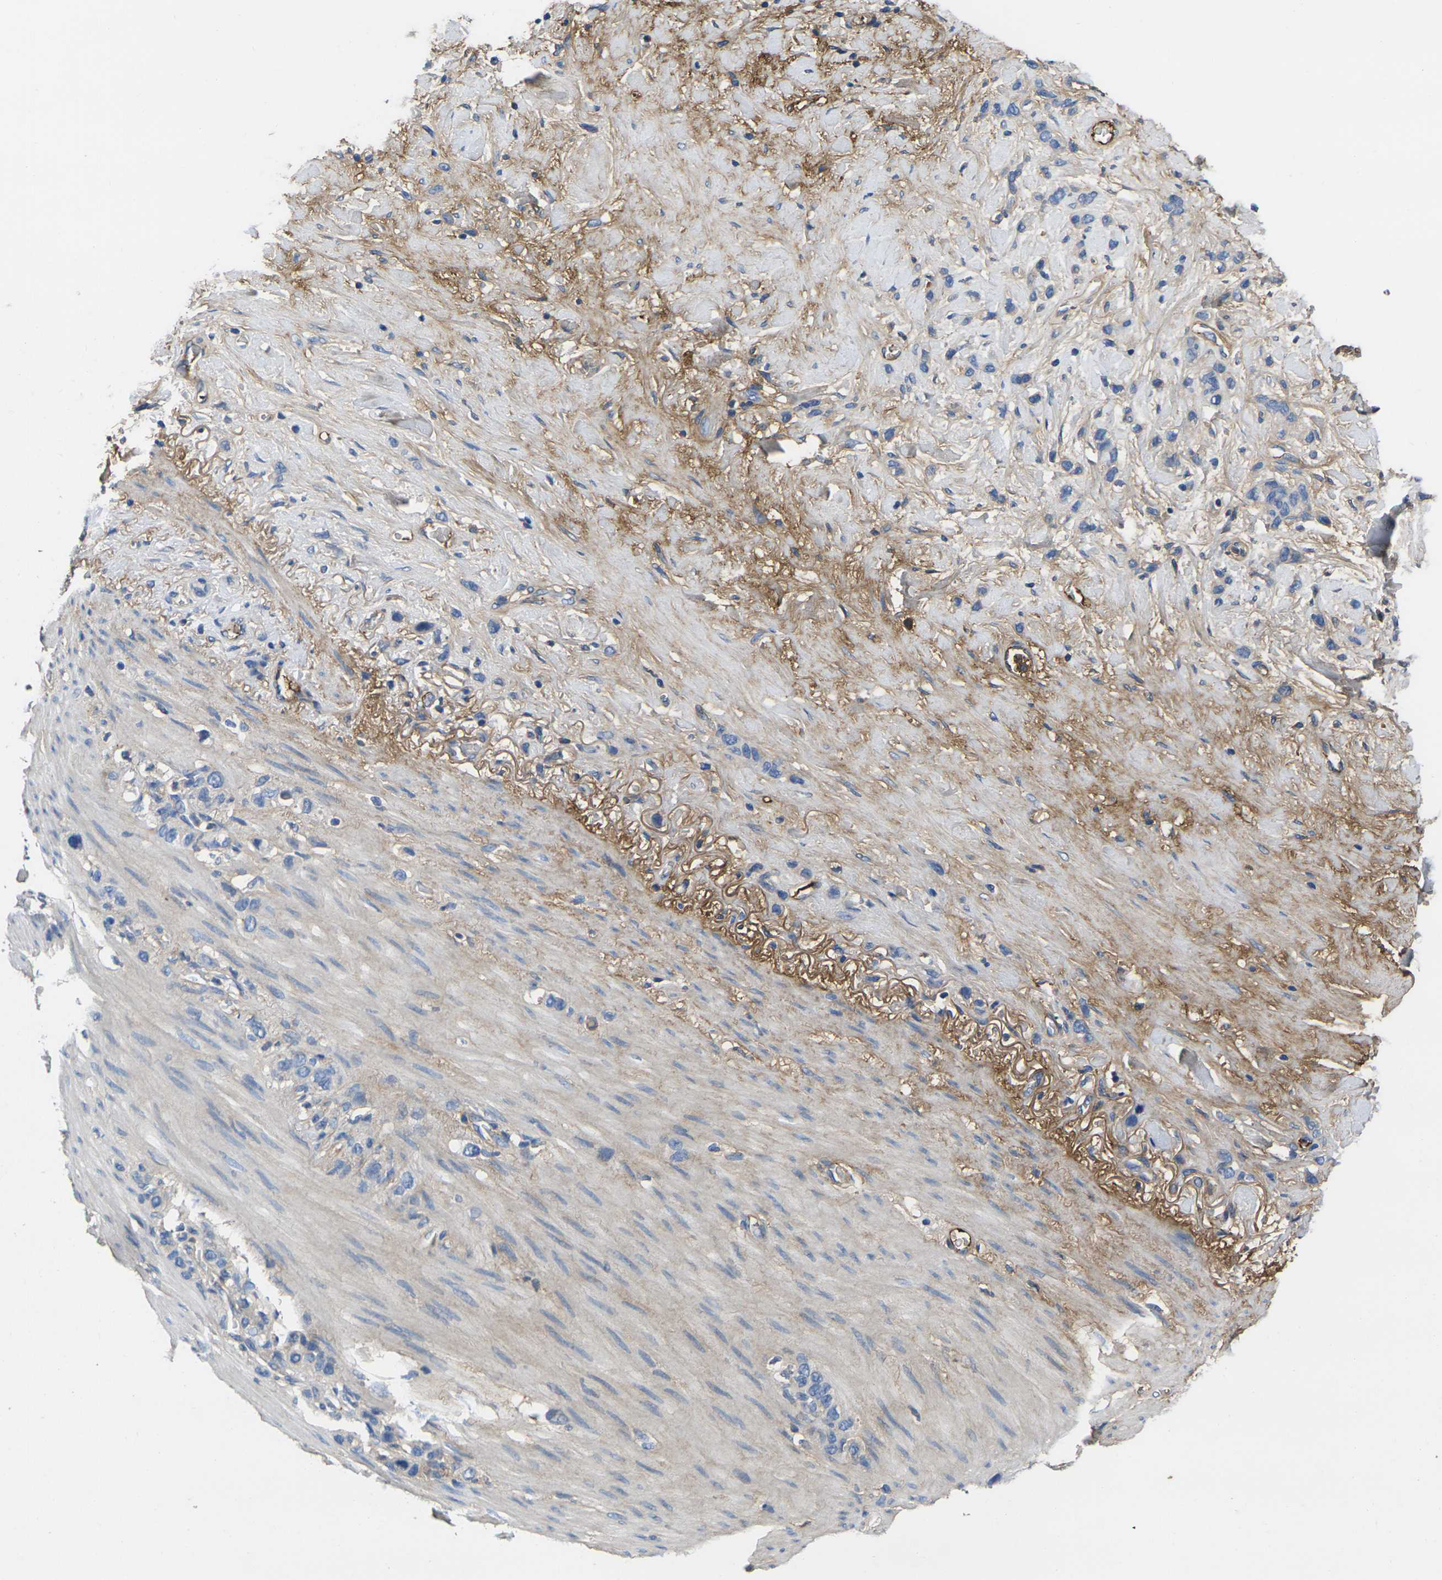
{"staining": {"intensity": "negative", "quantity": "none", "location": "none"}, "tissue": "stomach cancer", "cell_type": "Tumor cells", "image_type": "cancer", "snomed": [{"axis": "morphology", "description": "Adenocarcinoma, NOS"}, {"axis": "morphology", "description": "Adenocarcinoma, High grade"}, {"axis": "topography", "description": "Stomach, upper"}, {"axis": "topography", "description": "Stomach, lower"}], "caption": "Tumor cells are negative for brown protein staining in stomach cancer (high-grade adenocarcinoma).", "gene": "GREM2", "patient": {"sex": "female", "age": 65}}